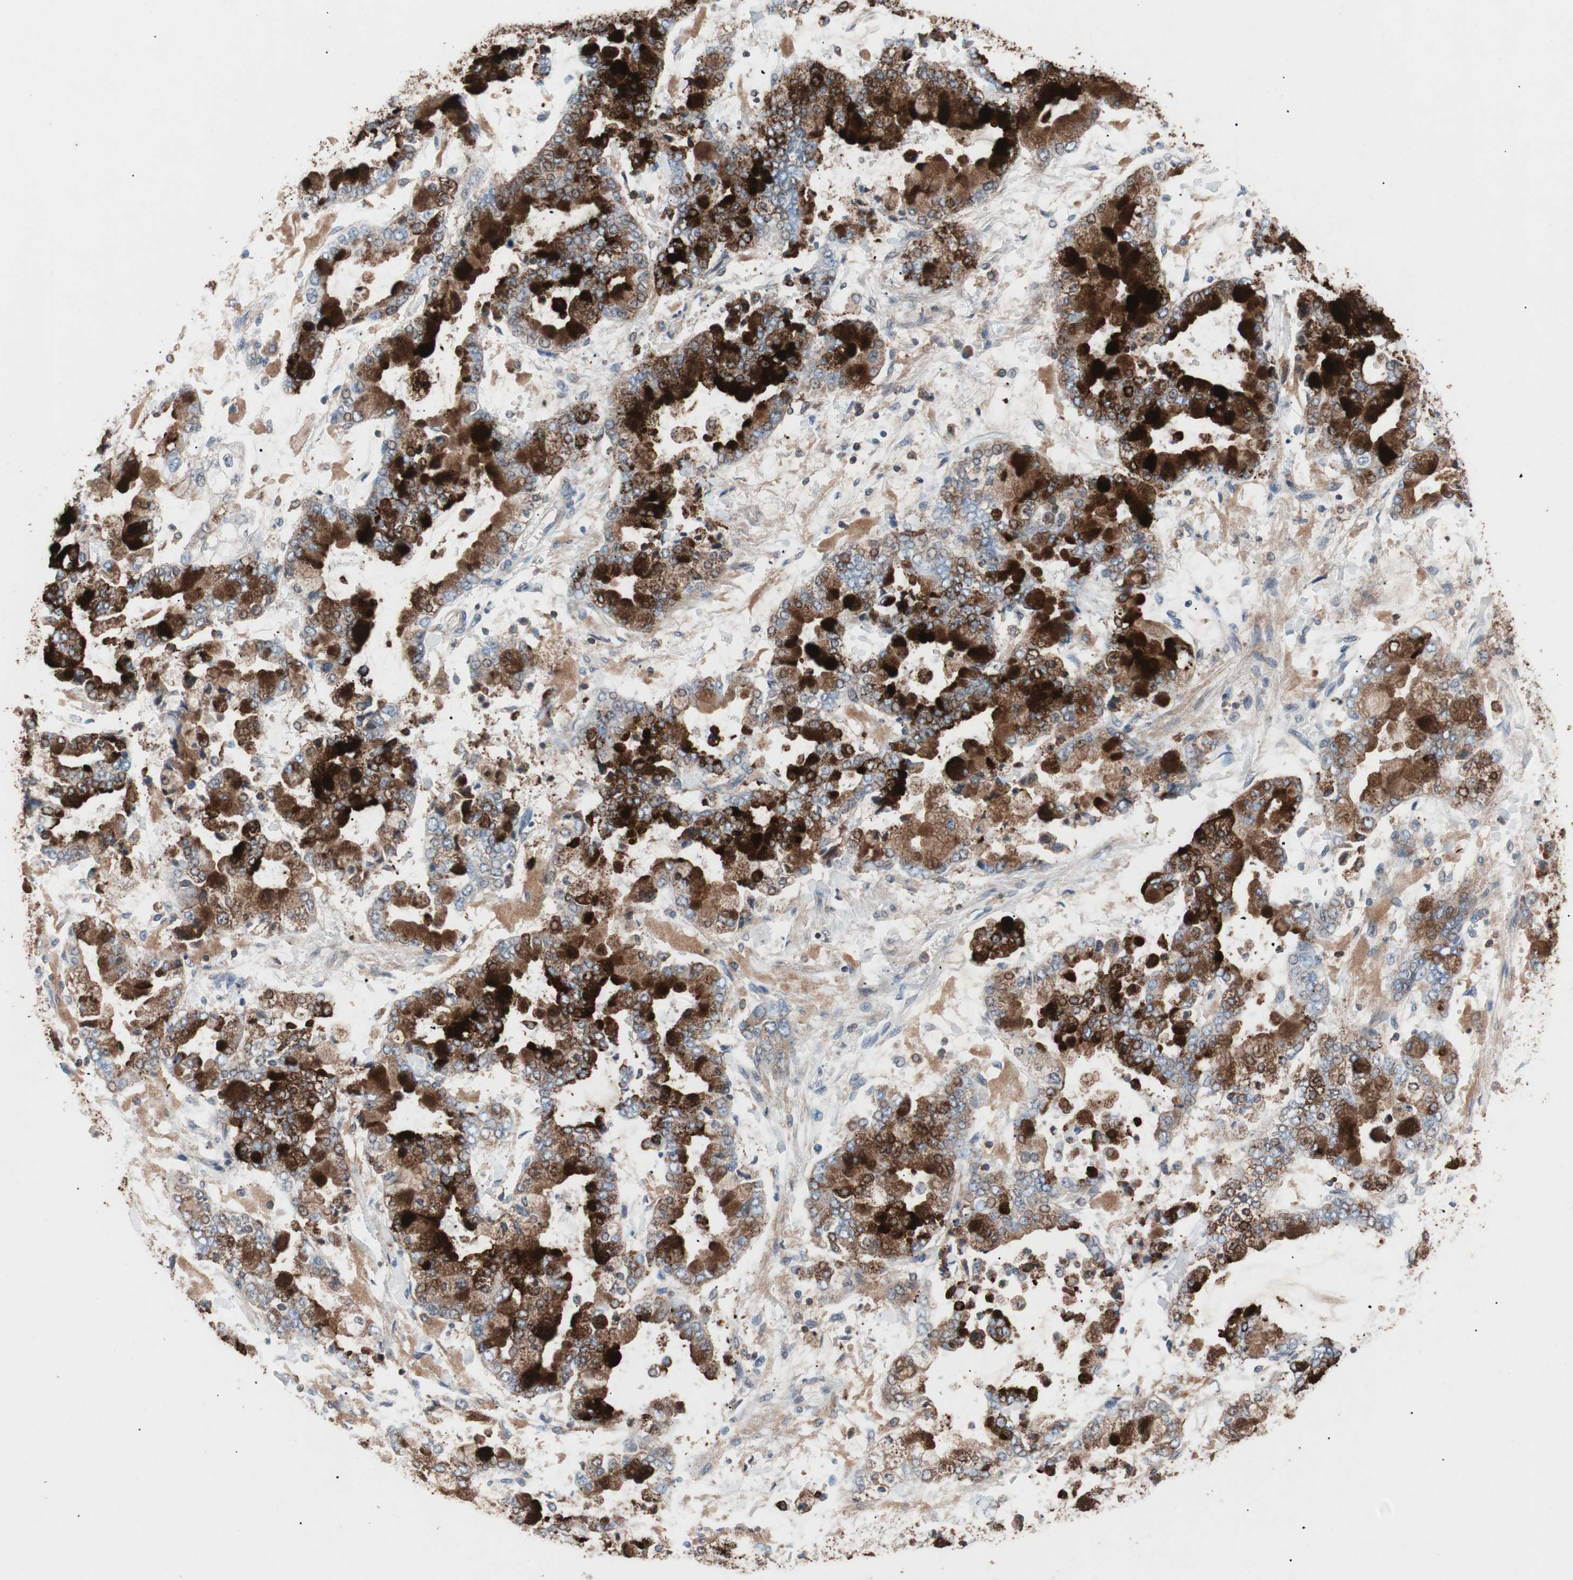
{"staining": {"intensity": "strong", "quantity": ">75%", "location": "cytoplasmic/membranous"}, "tissue": "stomach cancer", "cell_type": "Tumor cells", "image_type": "cancer", "snomed": [{"axis": "morphology", "description": "Adenocarcinoma, NOS"}, {"axis": "topography", "description": "Stomach"}], "caption": "A brown stain labels strong cytoplasmic/membranous positivity of a protein in stomach cancer tumor cells. Using DAB (3,3'-diaminobenzidine) (brown) and hematoxylin (blue) stains, captured at high magnification using brightfield microscopy.", "gene": "PIK3R1", "patient": {"sex": "male", "age": 76}}